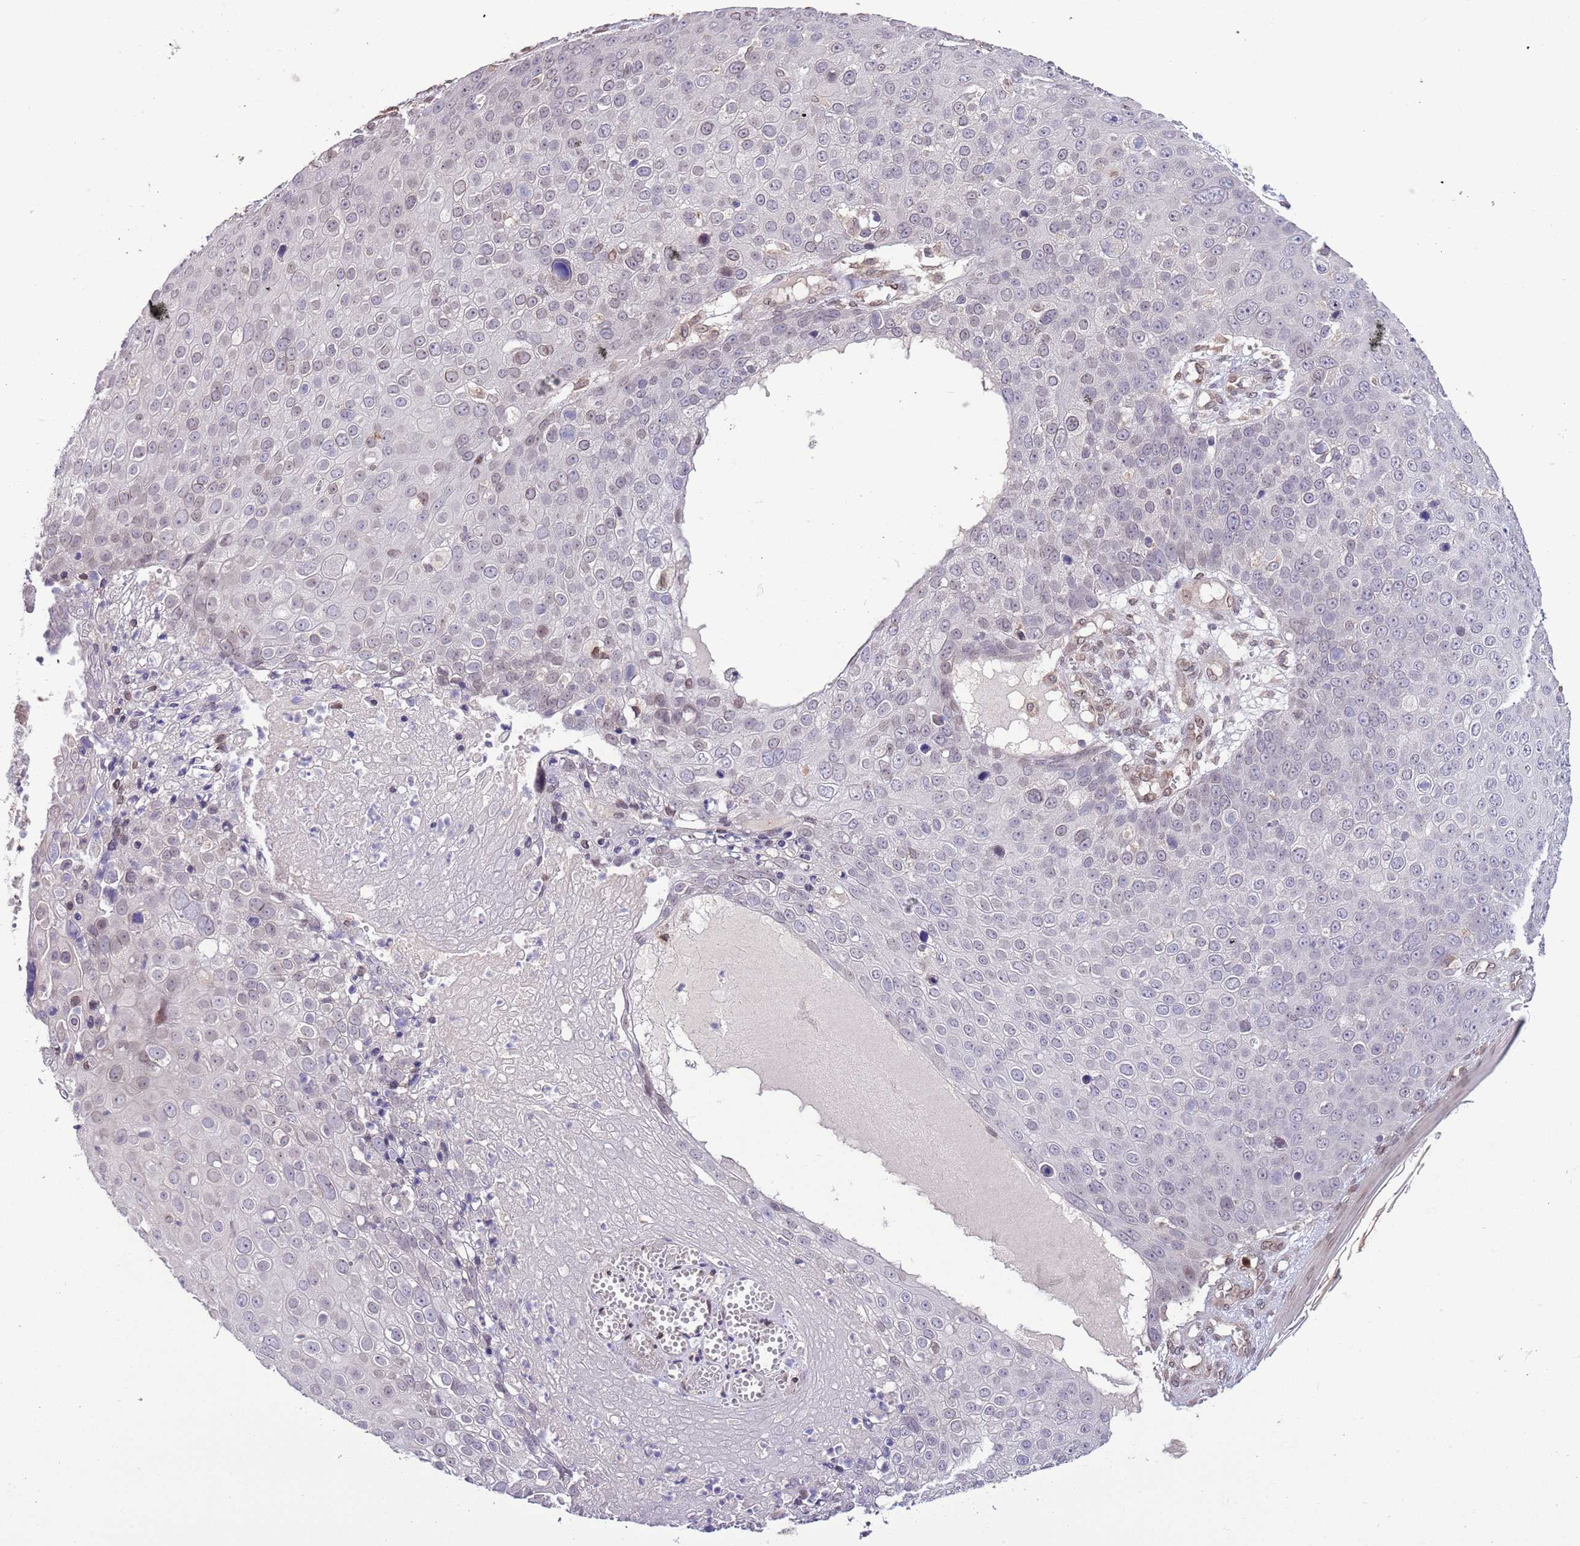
{"staining": {"intensity": "negative", "quantity": "none", "location": "none"}, "tissue": "skin cancer", "cell_type": "Tumor cells", "image_type": "cancer", "snomed": [{"axis": "morphology", "description": "Squamous cell carcinoma, NOS"}, {"axis": "topography", "description": "Skin"}], "caption": "This micrograph is of skin squamous cell carcinoma stained with IHC to label a protein in brown with the nuclei are counter-stained blue. There is no positivity in tumor cells.", "gene": "ZNF665", "patient": {"sex": "male", "age": 71}}